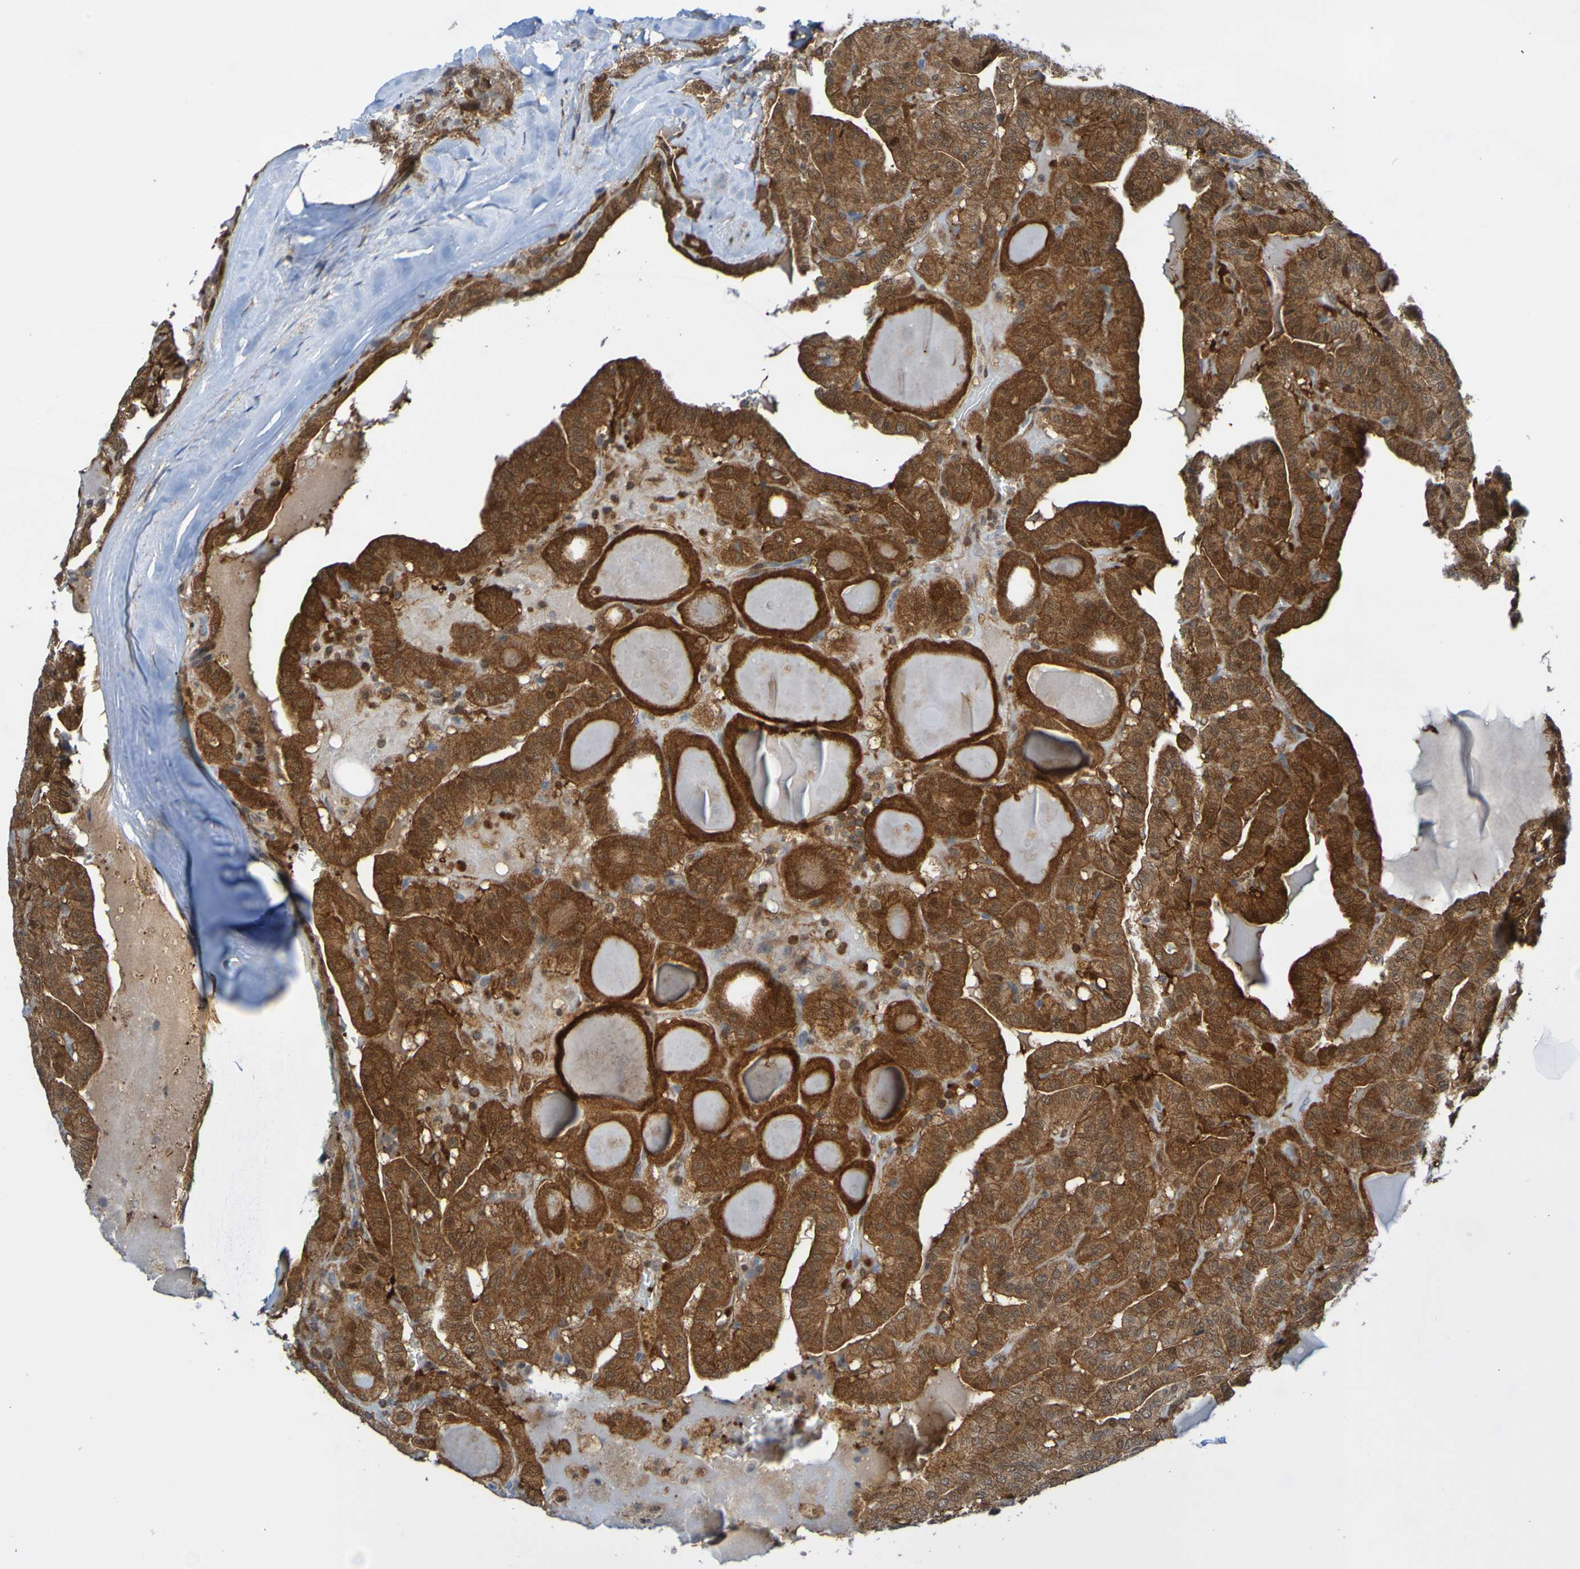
{"staining": {"intensity": "strong", "quantity": ">75%", "location": "cytoplasmic/membranous"}, "tissue": "head and neck cancer", "cell_type": "Tumor cells", "image_type": "cancer", "snomed": [{"axis": "morphology", "description": "Squamous cell carcinoma, NOS"}, {"axis": "topography", "description": "Oral tissue"}, {"axis": "topography", "description": "Head-Neck"}], "caption": "Human head and neck squamous cell carcinoma stained with a brown dye shows strong cytoplasmic/membranous positive positivity in approximately >75% of tumor cells.", "gene": "ATIC", "patient": {"sex": "female", "age": 50}}